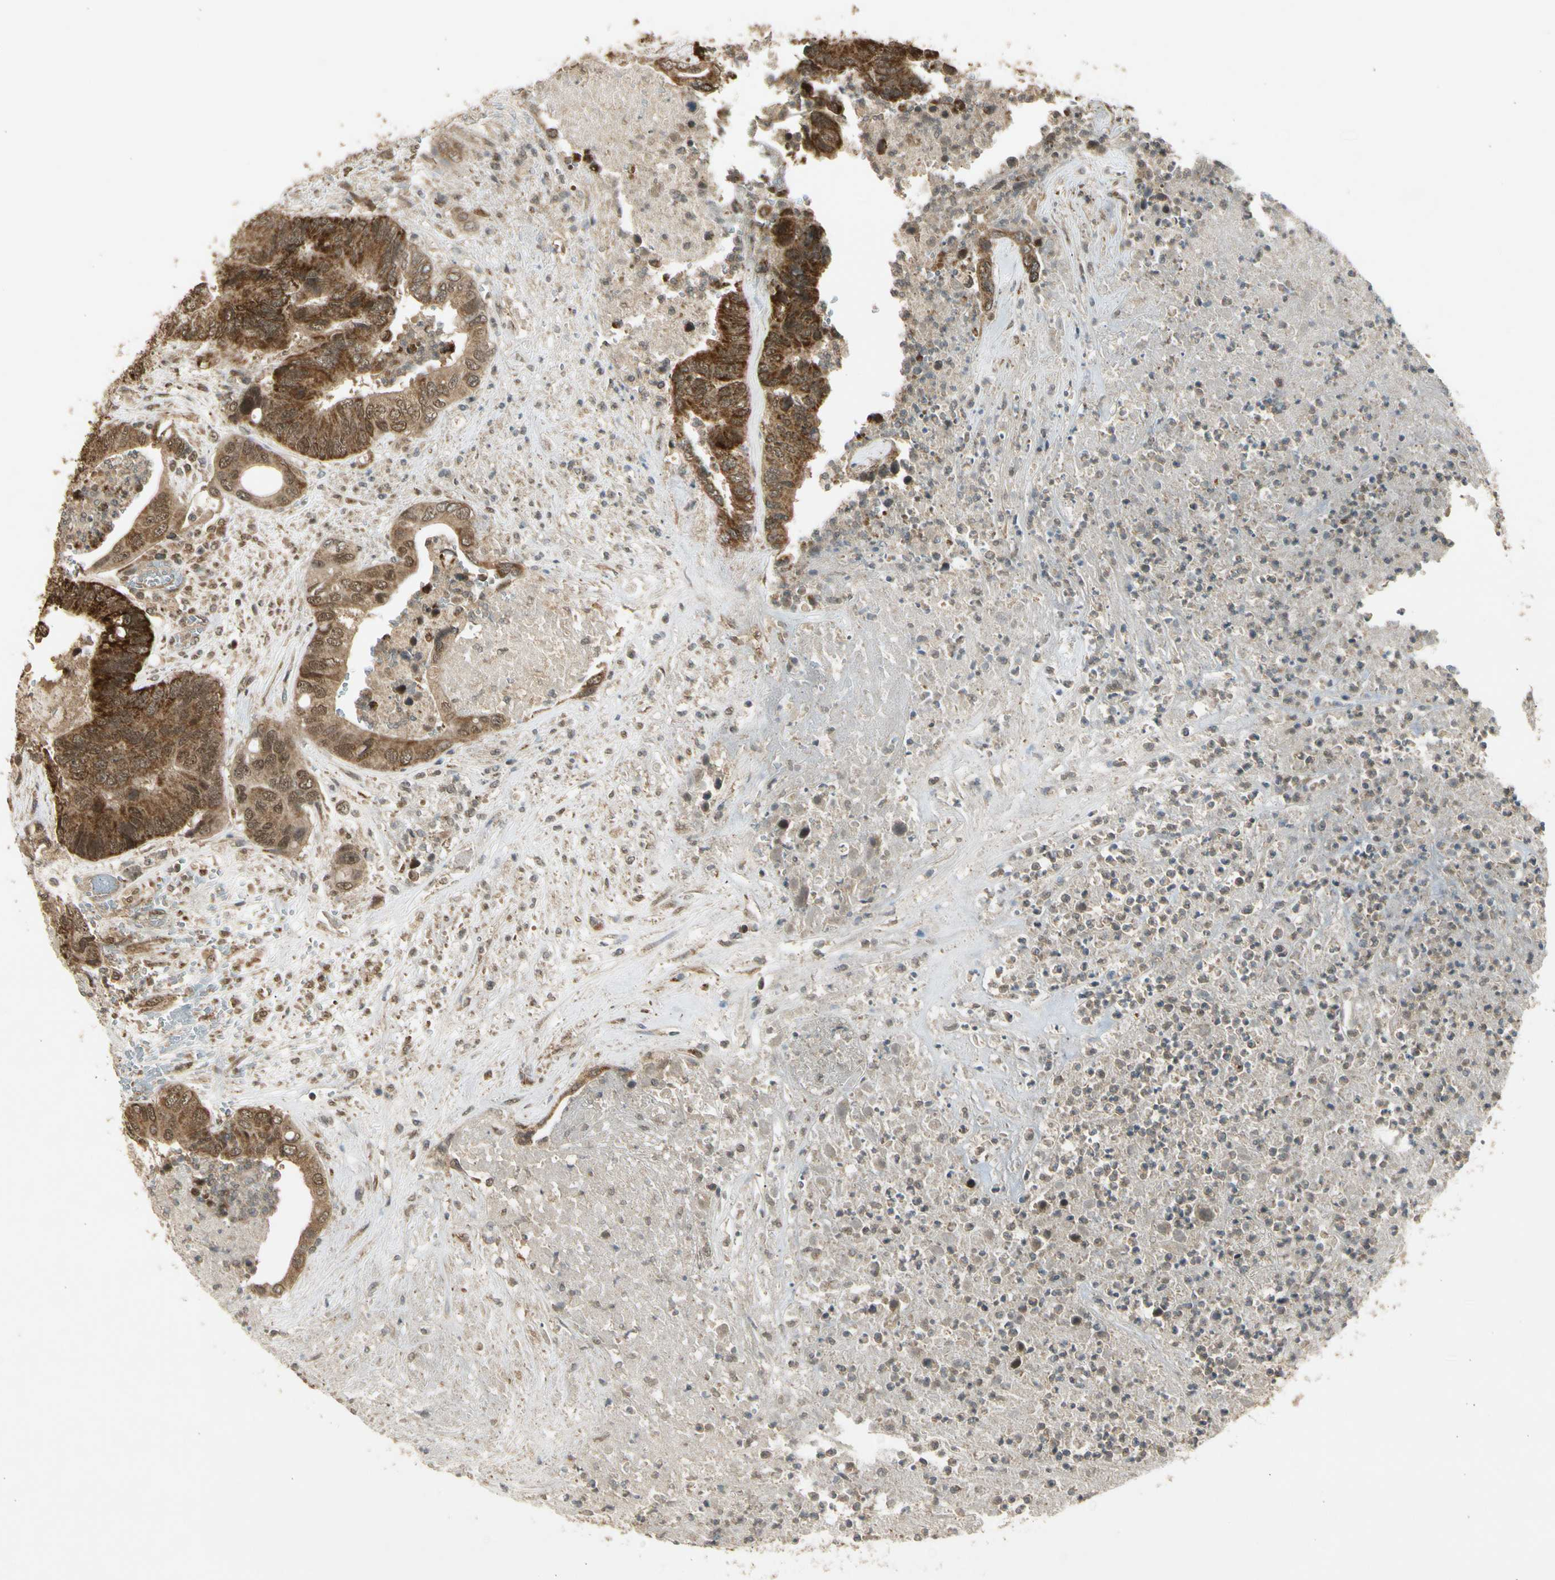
{"staining": {"intensity": "moderate", "quantity": ">75%", "location": "cytoplasmic/membranous,nuclear"}, "tissue": "colorectal cancer", "cell_type": "Tumor cells", "image_type": "cancer", "snomed": [{"axis": "morphology", "description": "Adenocarcinoma, NOS"}, {"axis": "topography", "description": "Rectum"}], "caption": "Immunohistochemical staining of human colorectal cancer (adenocarcinoma) shows moderate cytoplasmic/membranous and nuclear protein staining in approximately >75% of tumor cells. (IHC, brightfield microscopy, high magnification).", "gene": "ZNF135", "patient": {"sex": "male", "age": 55}}